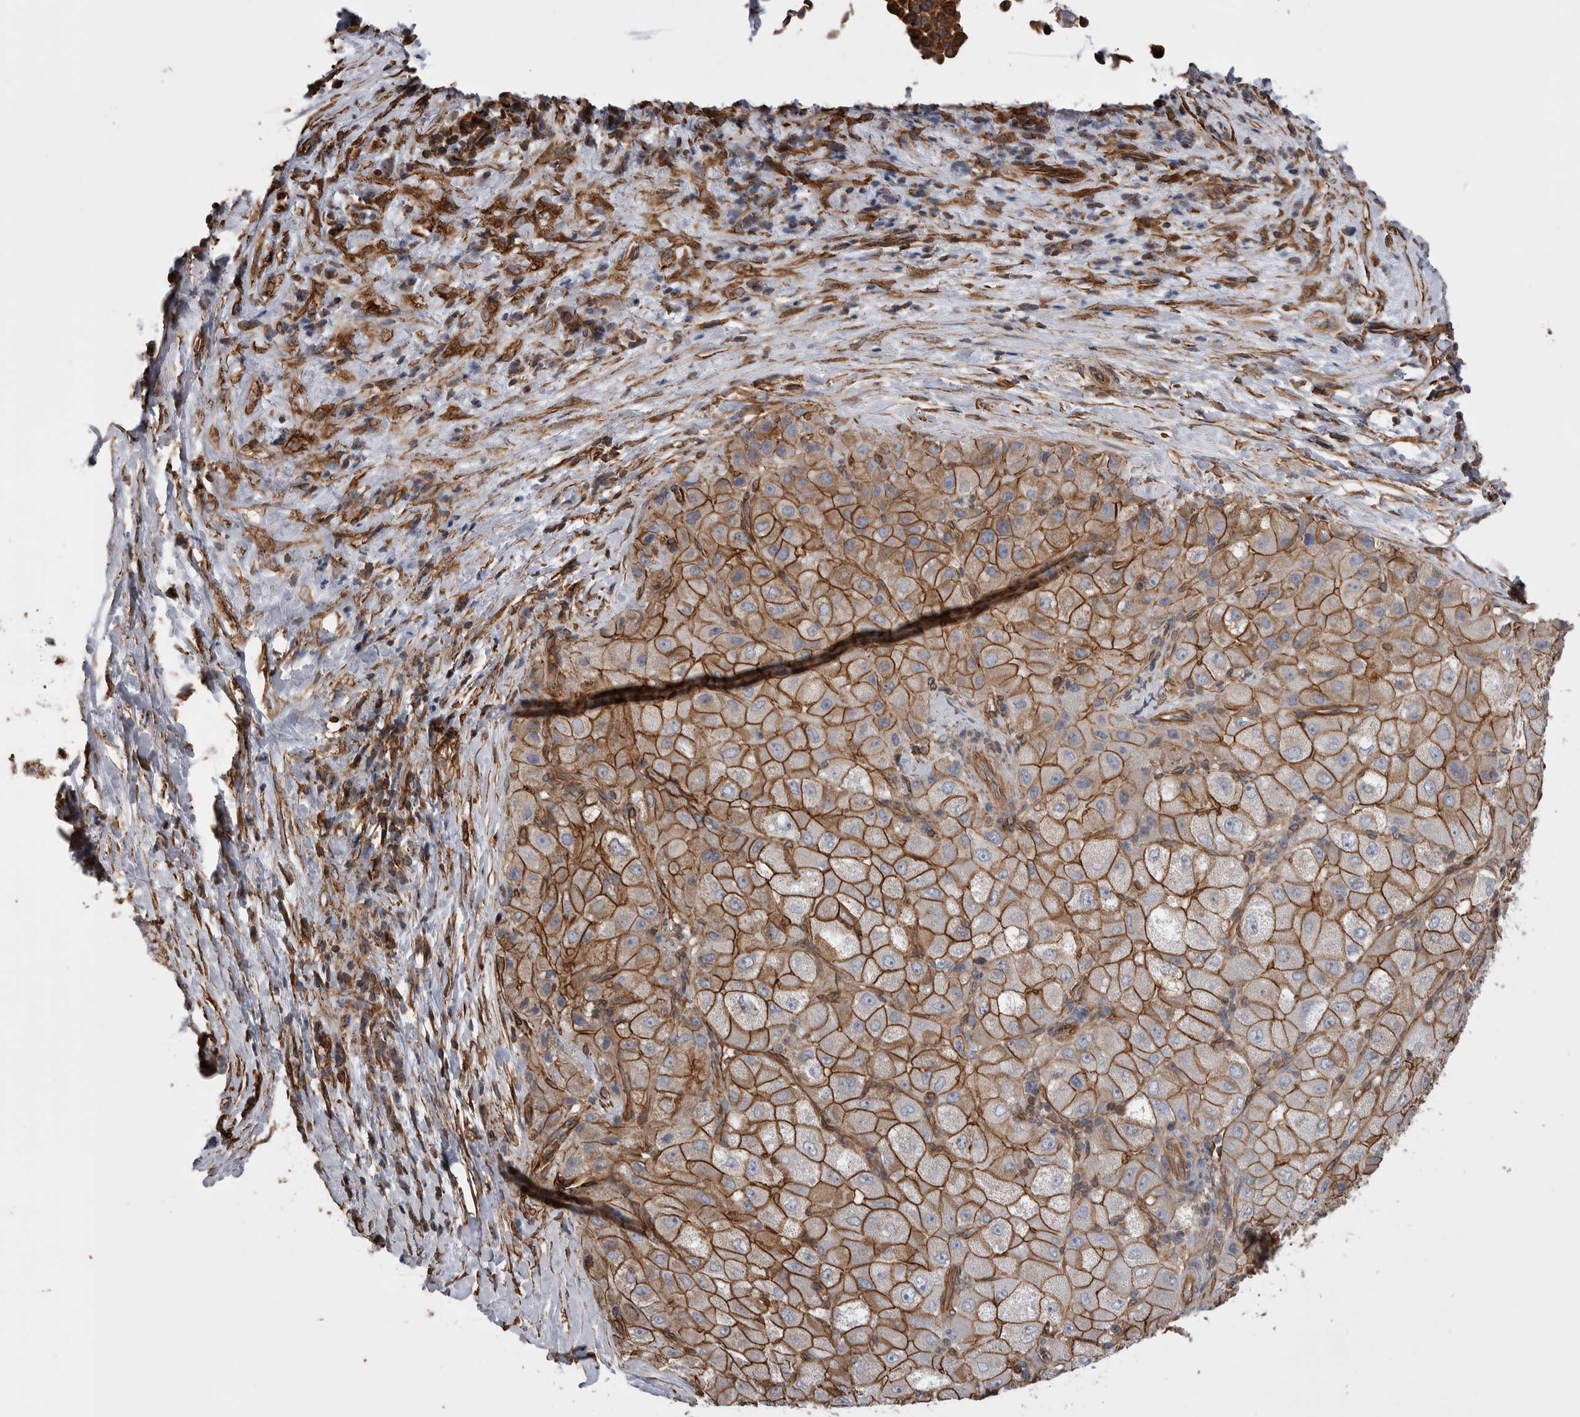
{"staining": {"intensity": "strong", "quantity": ">75%", "location": "cytoplasmic/membranous"}, "tissue": "liver cancer", "cell_type": "Tumor cells", "image_type": "cancer", "snomed": [{"axis": "morphology", "description": "Carcinoma, Hepatocellular, NOS"}, {"axis": "topography", "description": "Liver"}], "caption": "Liver cancer (hepatocellular carcinoma) stained with DAB immunohistochemistry demonstrates high levels of strong cytoplasmic/membranous expression in approximately >75% of tumor cells.", "gene": "KIF12", "patient": {"sex": "male", "age": 80}}